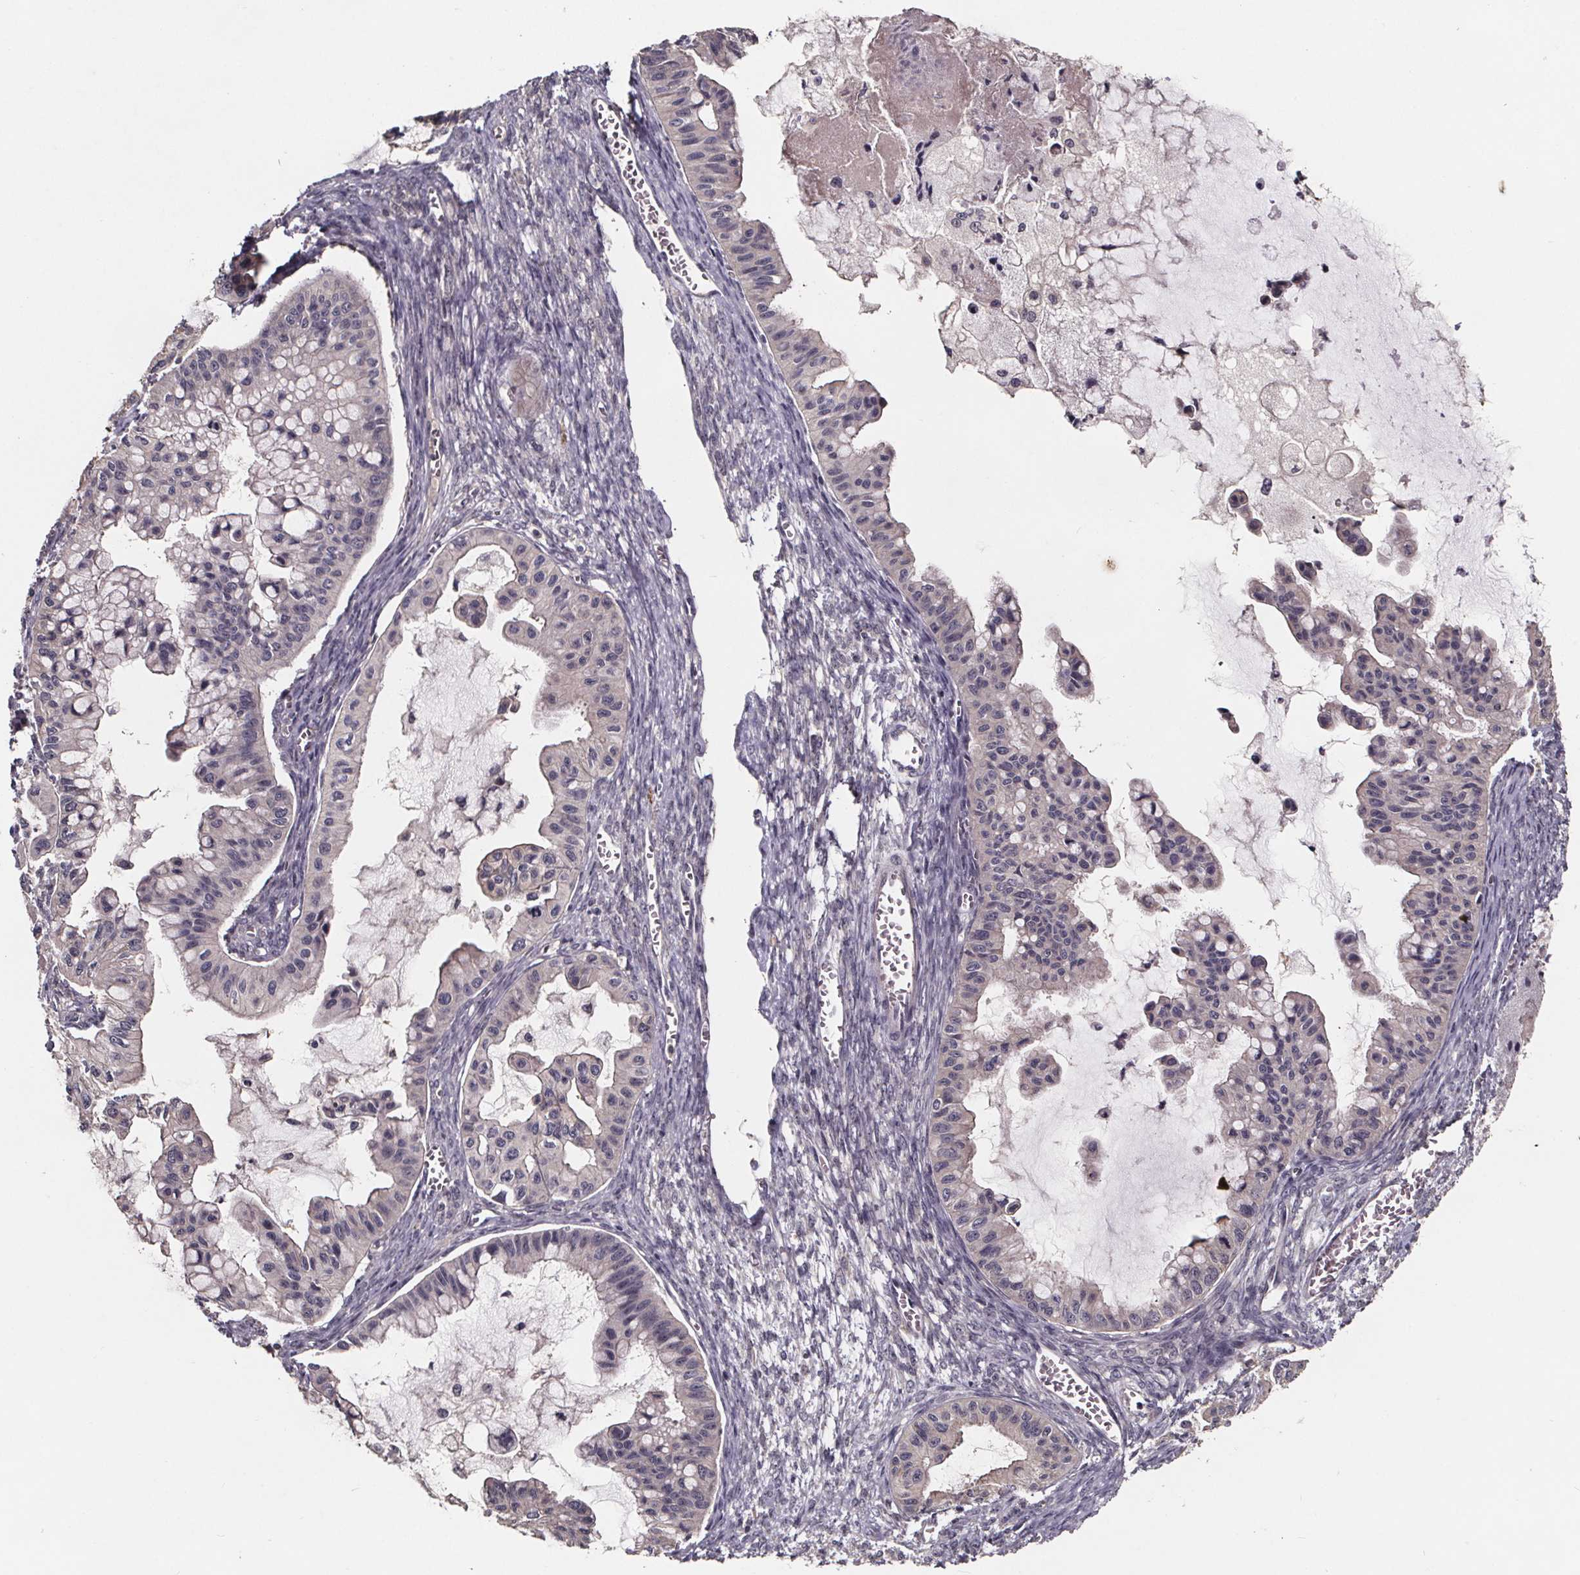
{"staining": {"intensity": "weak", "quantity": "<25%", "location": "cytoplasmic/membranous"}, "tissue": "ovarian cancer", "cell_type": "Tumor cells", "image_type": "cancer", "snomed": [{"axis": "morphology", "description": "Cystadenocarcinoma, mucinous, NOS"}, {"axis": "topography", "description": "Ovary"}], "caption": "High magnification brightfield microscopy of ovarian cancer stained with DAB (3,3'-diaminobenzidine) (brown) and counterstained with hematoxylin (blue): tumor cells show no significant positivity.", "gene": "SMIM1", "patient": {"sex": "female", "age": 72}}